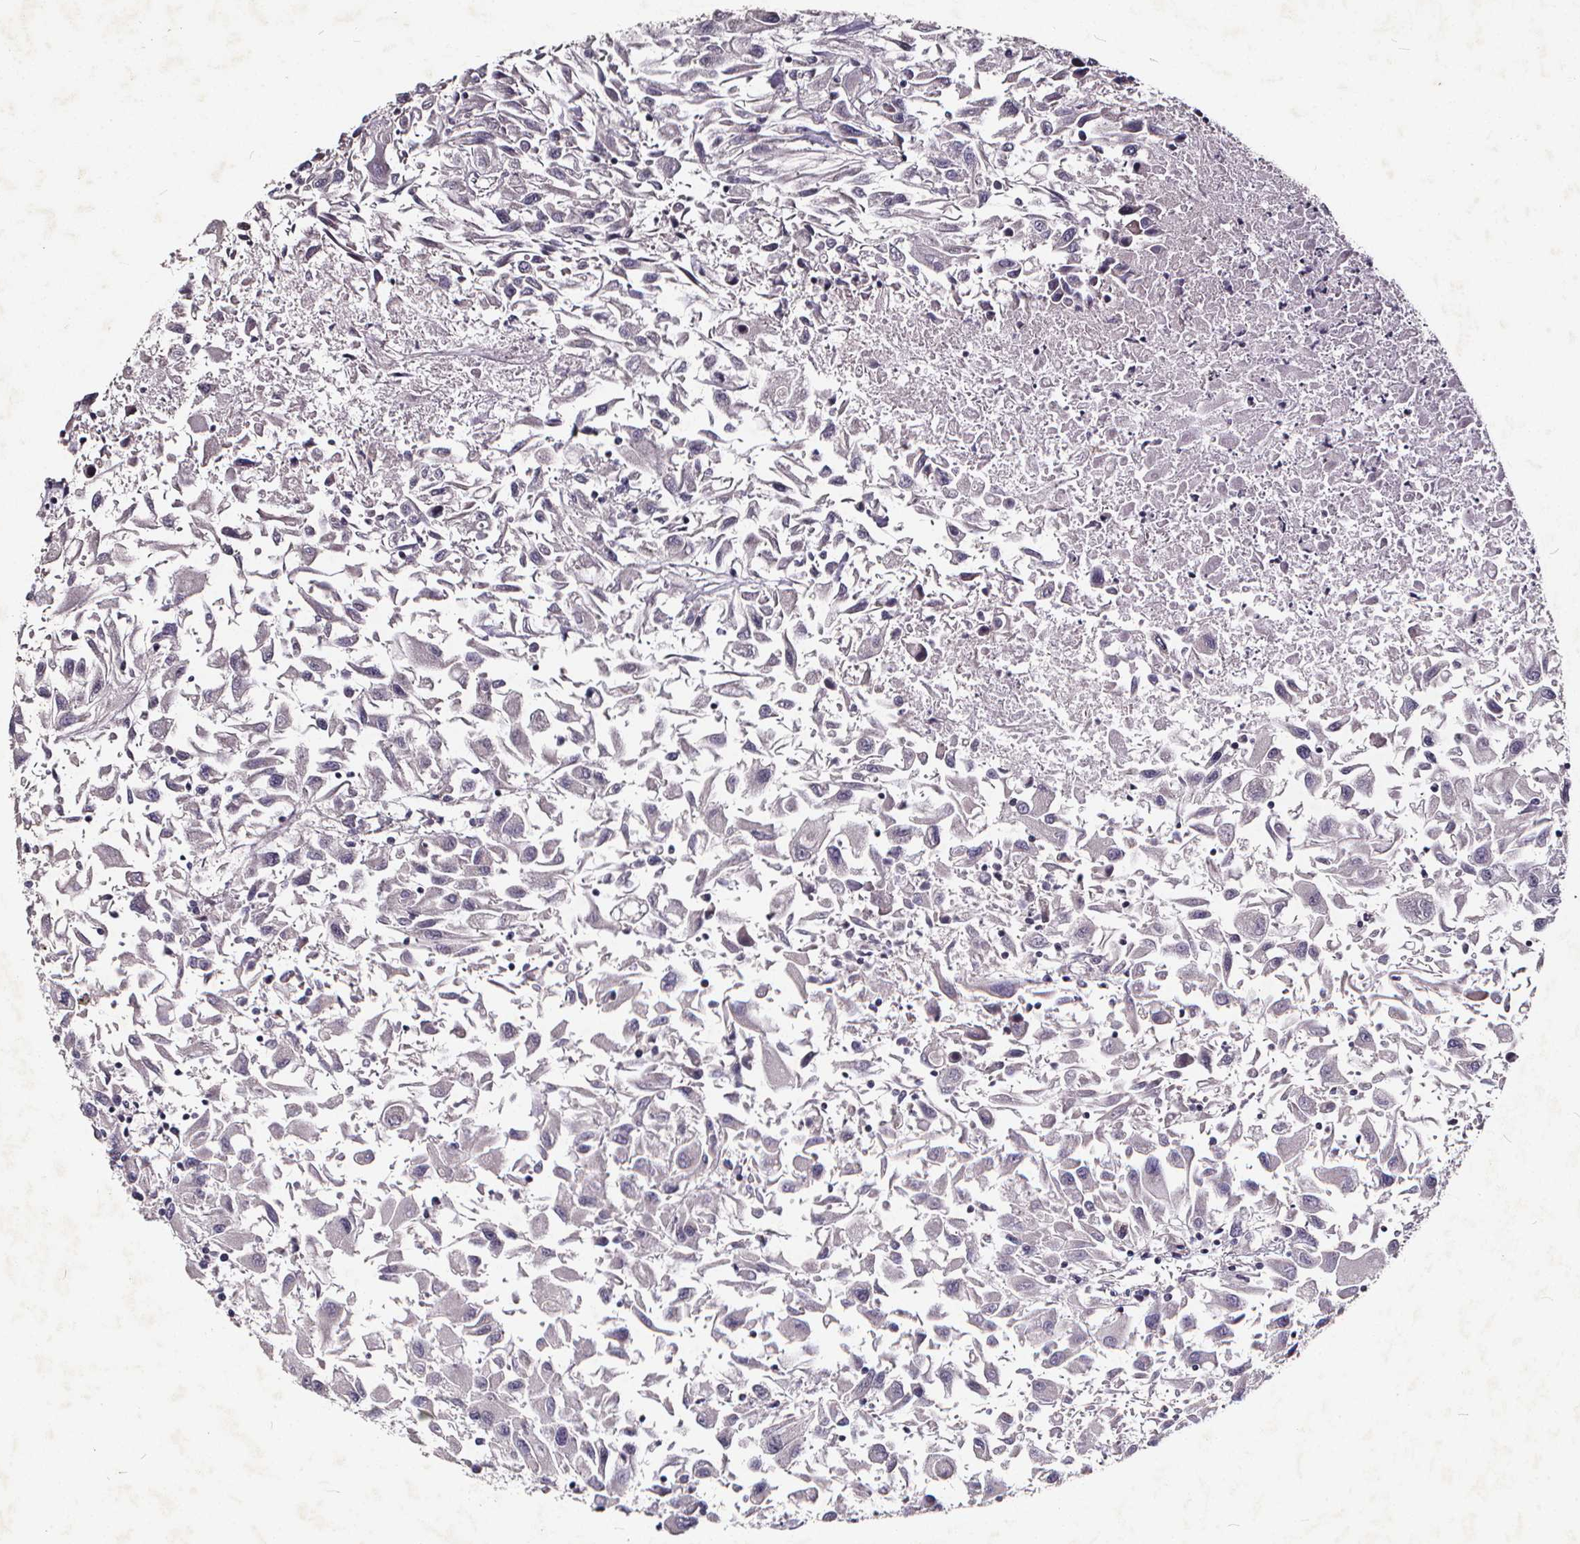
{"staining": {"intensity": "negative", "quantity": "none", "location": "none"}, "tissue": "renal cancer", "cell_type": "Tumor cells", "image_type": "cancer", "snomed": [{"axis": "morphology", "description": "Adenocarcinoma, NOS"}, {"axis": "topography", "description": "Kidney"}], "caption": "Tumor cells are negative for protein expression in human renal adenocarcinoma. (Brightfield microscopy of DAB (3,3'-diaminobenzidine) immunohistochemistry (IHC) at high magnification).", "gene": "TSPAN14", "patient": {"sex": "female", "age": 76}}